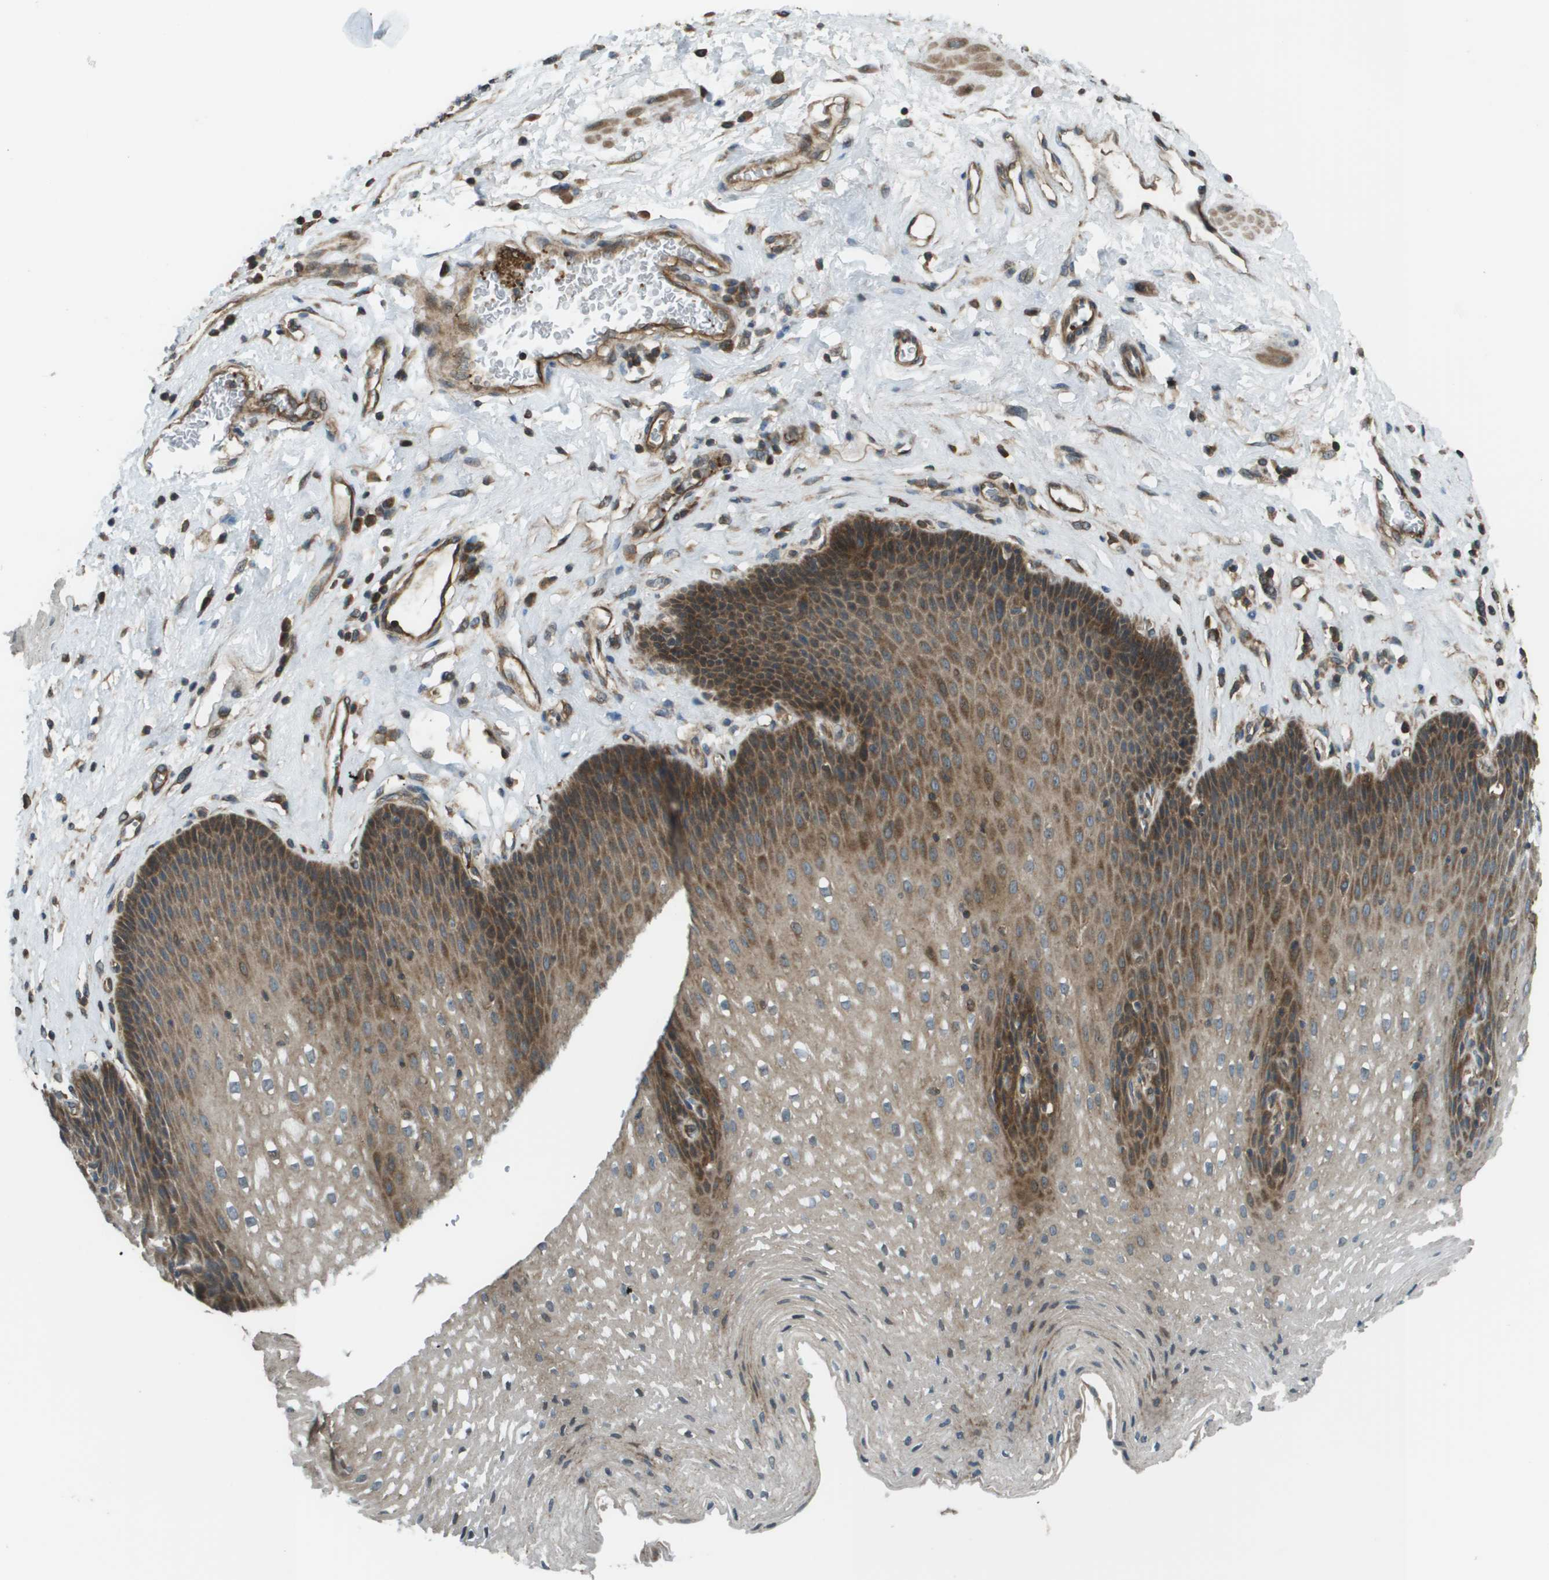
{"staining": {"intensity": "moderate", "quantity": "25%-75%", "location": "cytoplasmic/membranous"}, "tissue": "esophagus", "cell_type": "Squamous epithelial cells", "image_type": "normal", "snomed": [{"axis": "morphology", "description": "Normal tissue, NOS"}, {"axis": "topography", "description": "Esophagus"}], "caption": "Immunohistochemical staining of normal esophagus displays medium levels of moderate cytoplasmic/membranous expression in approximately 25%-75% of squamous epithelial cells. (IHC, brightfield microscopy, high magnification).", "gene": "PLPBP", "patient": {"sex": "male", "age": 48}}